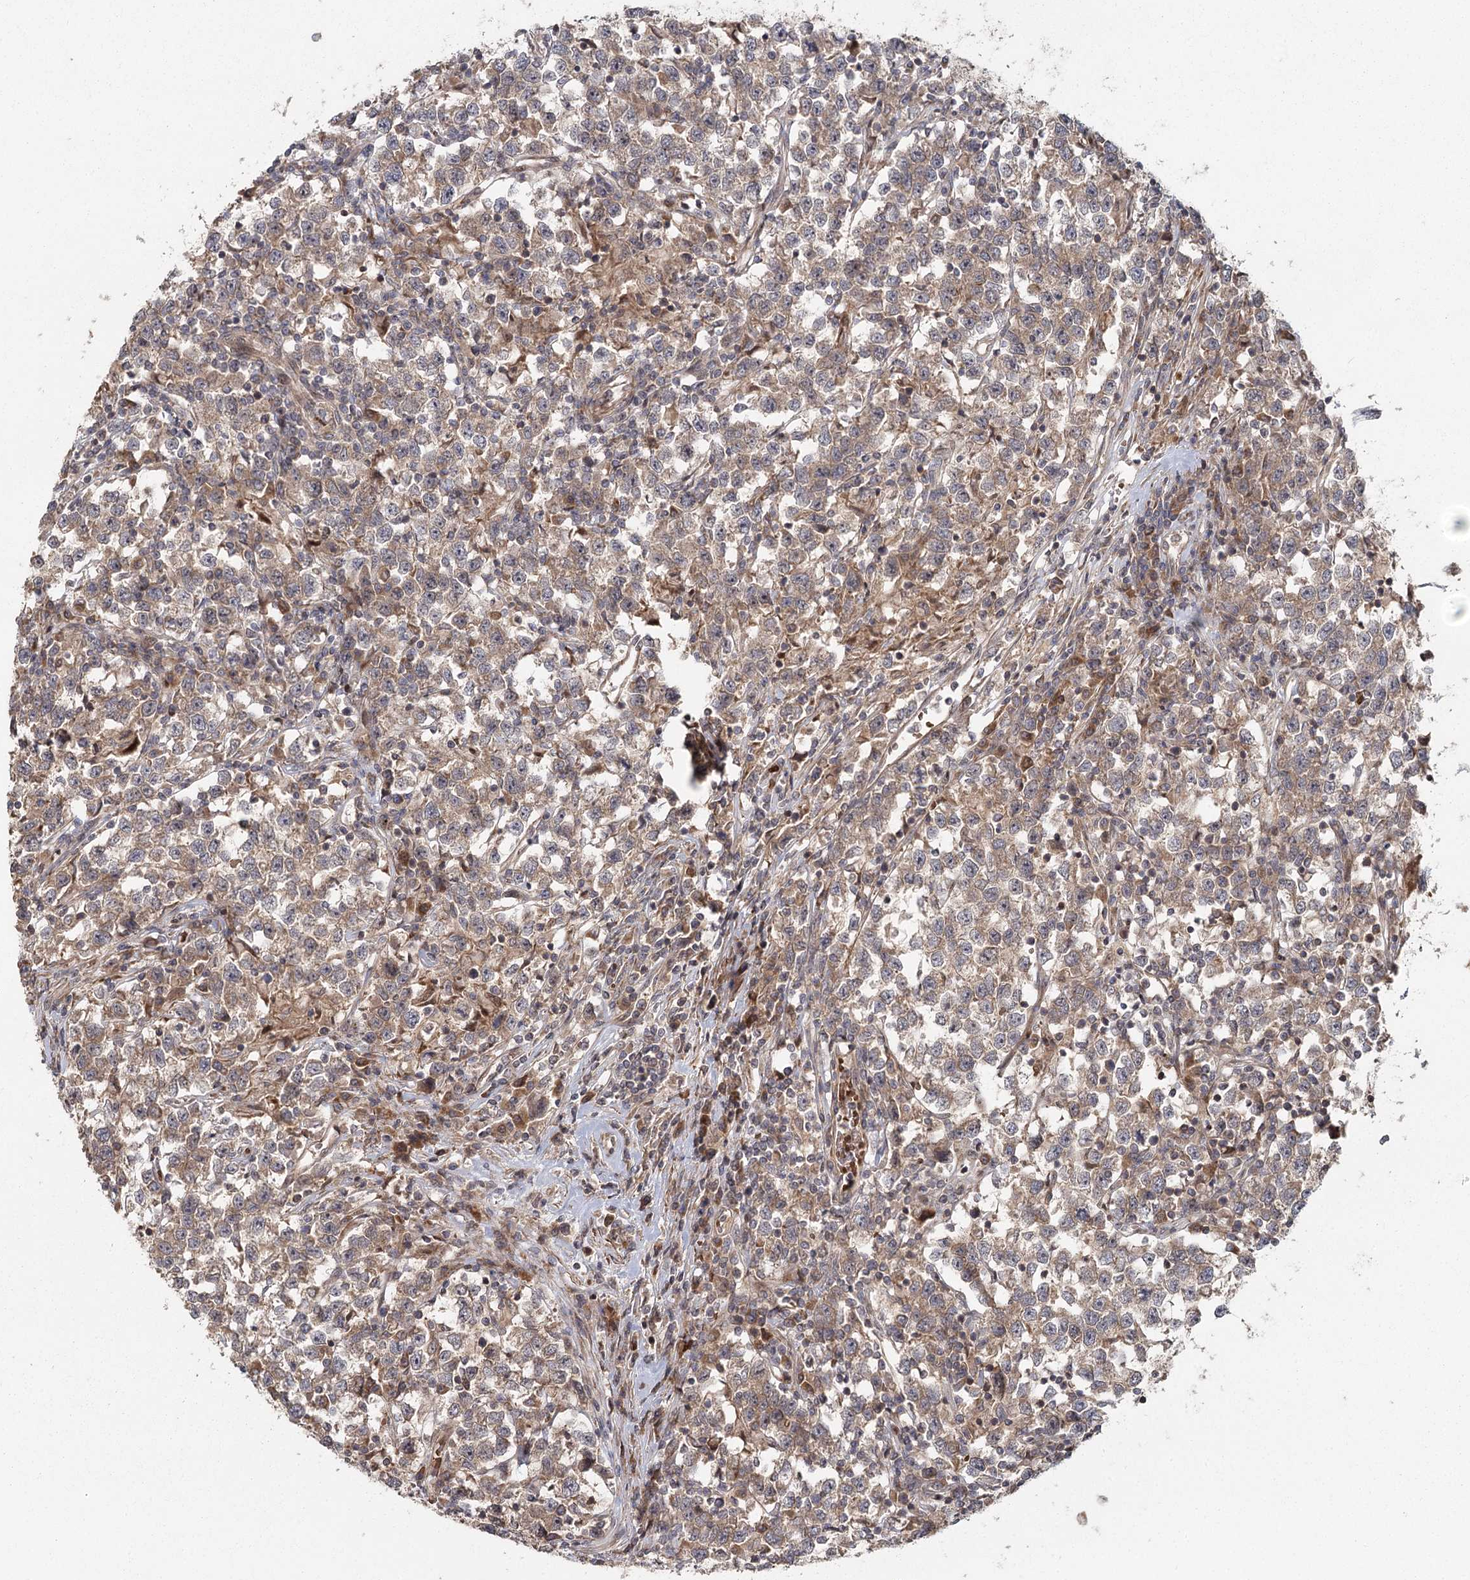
{"staining": {"intensity": "weak", "quantity": ">75%", "location": "cytoplasmic/membranous"}, "tissue": "testis cancer", "cell_type": "Tumor cells", "image_type": "cancer", "snomed": [{"axis": "morphology", "description": "Normal tissue, NOS"}, {"axis": "morphology", "description": "Seminoma, NOS"}, {"axis": "topography", "description": "Testis"}], "caption": "About >75% of tumor cells in human testis cancer (seminoma) display weak cytoplasmic/membranous protein positivity as visualized by brown immunohistochemical staining.", "gene": "RAPGEF6", "patient": {"sex": "male", "age": 43}}